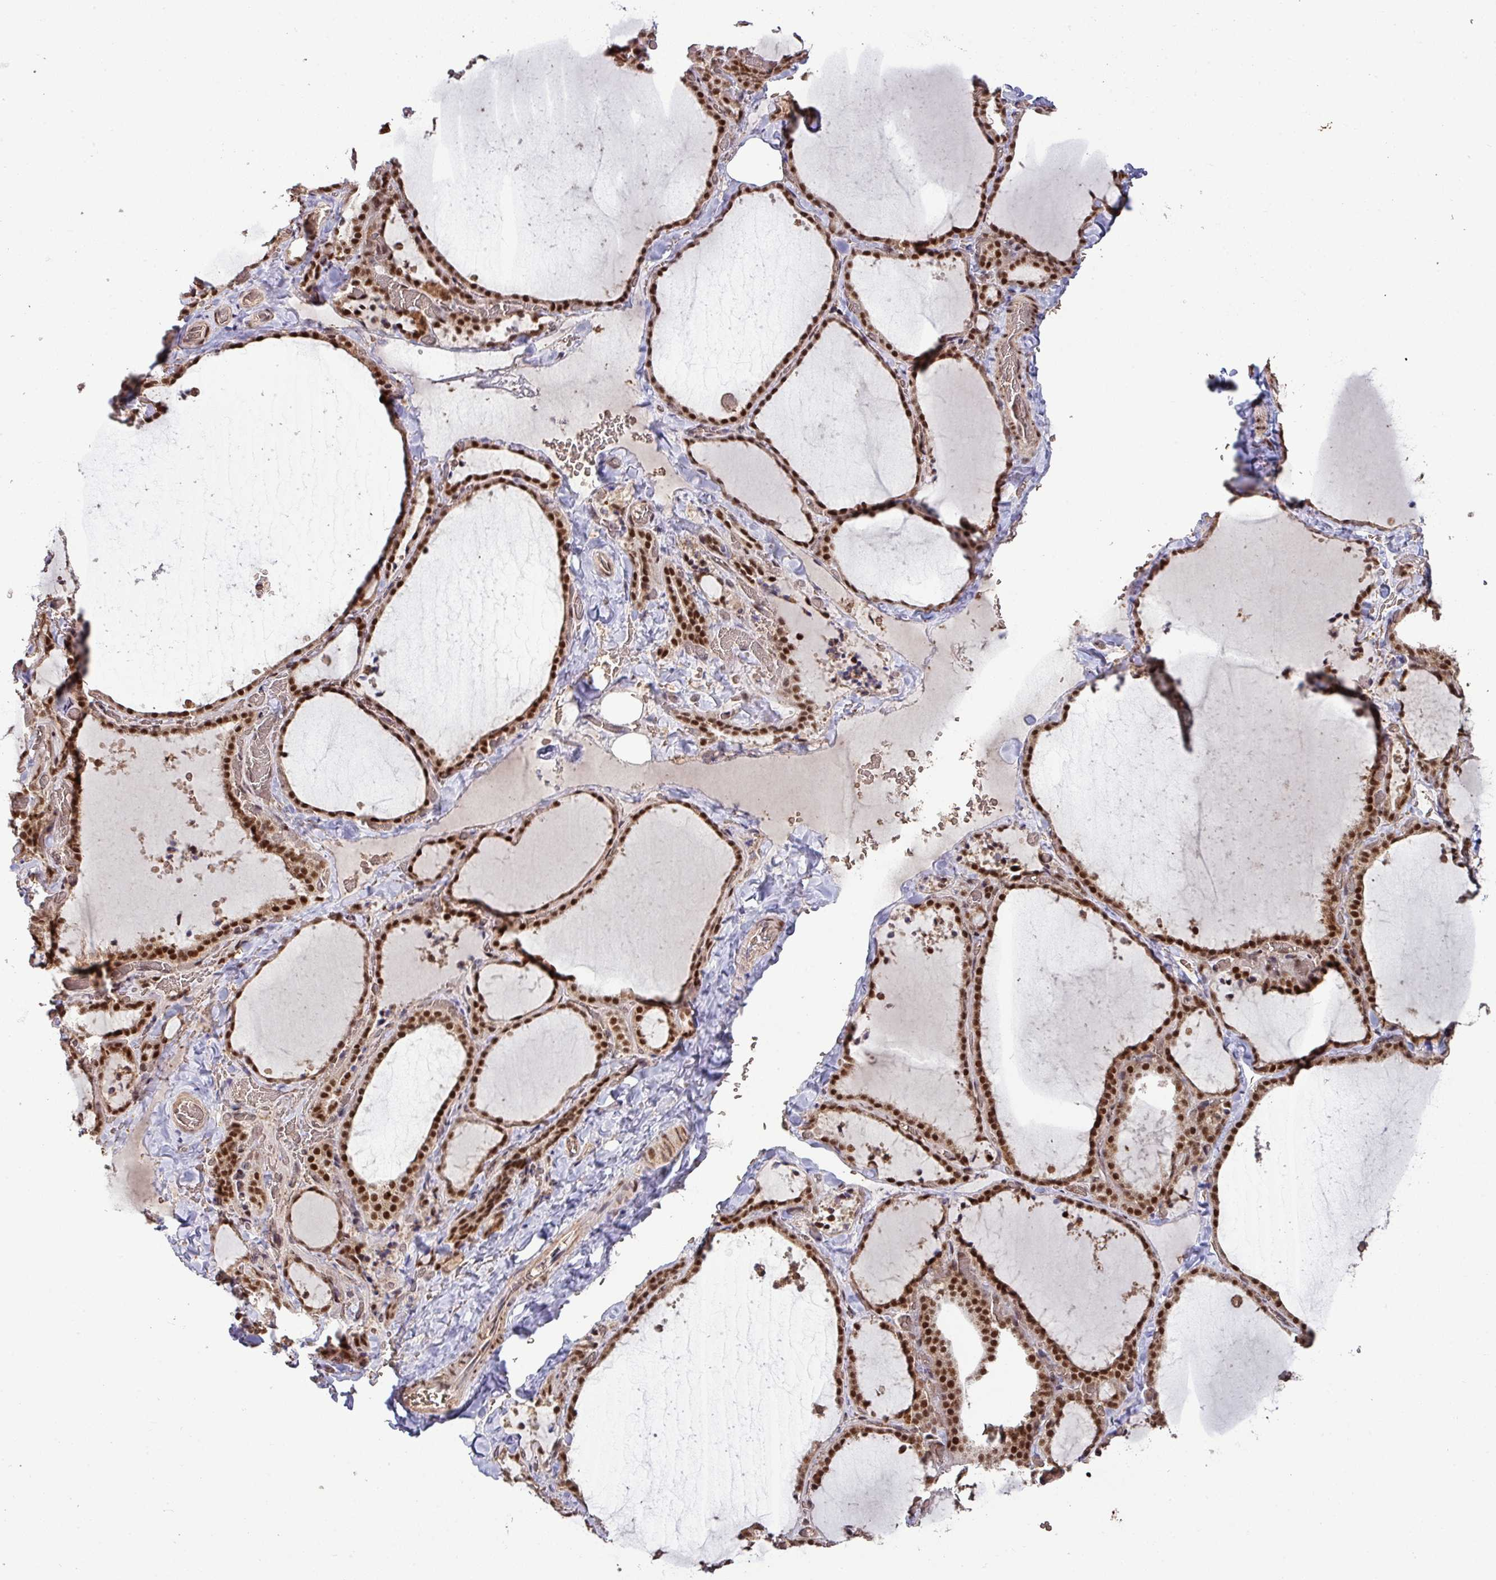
{"staining": {"intensity": "strong", "quantity": ">75%", "location": "nuclear"}, "tissue": "thyroid gland", "cell_type": "Glandular cells", "image_type": "normal", "snomed": [{"axis": "morphology", "description": "Normal tissue, NOS"}, {"axis": "topography", "description": "Thyroid gland"}], "caption": "Benign thyroid gland was stained to show a protein in brown. There is high levels of strong nuclear expression in about >75% of glandular cells.", "gene": "PHF23", "patient": {"sex": "female", "age": 22}}